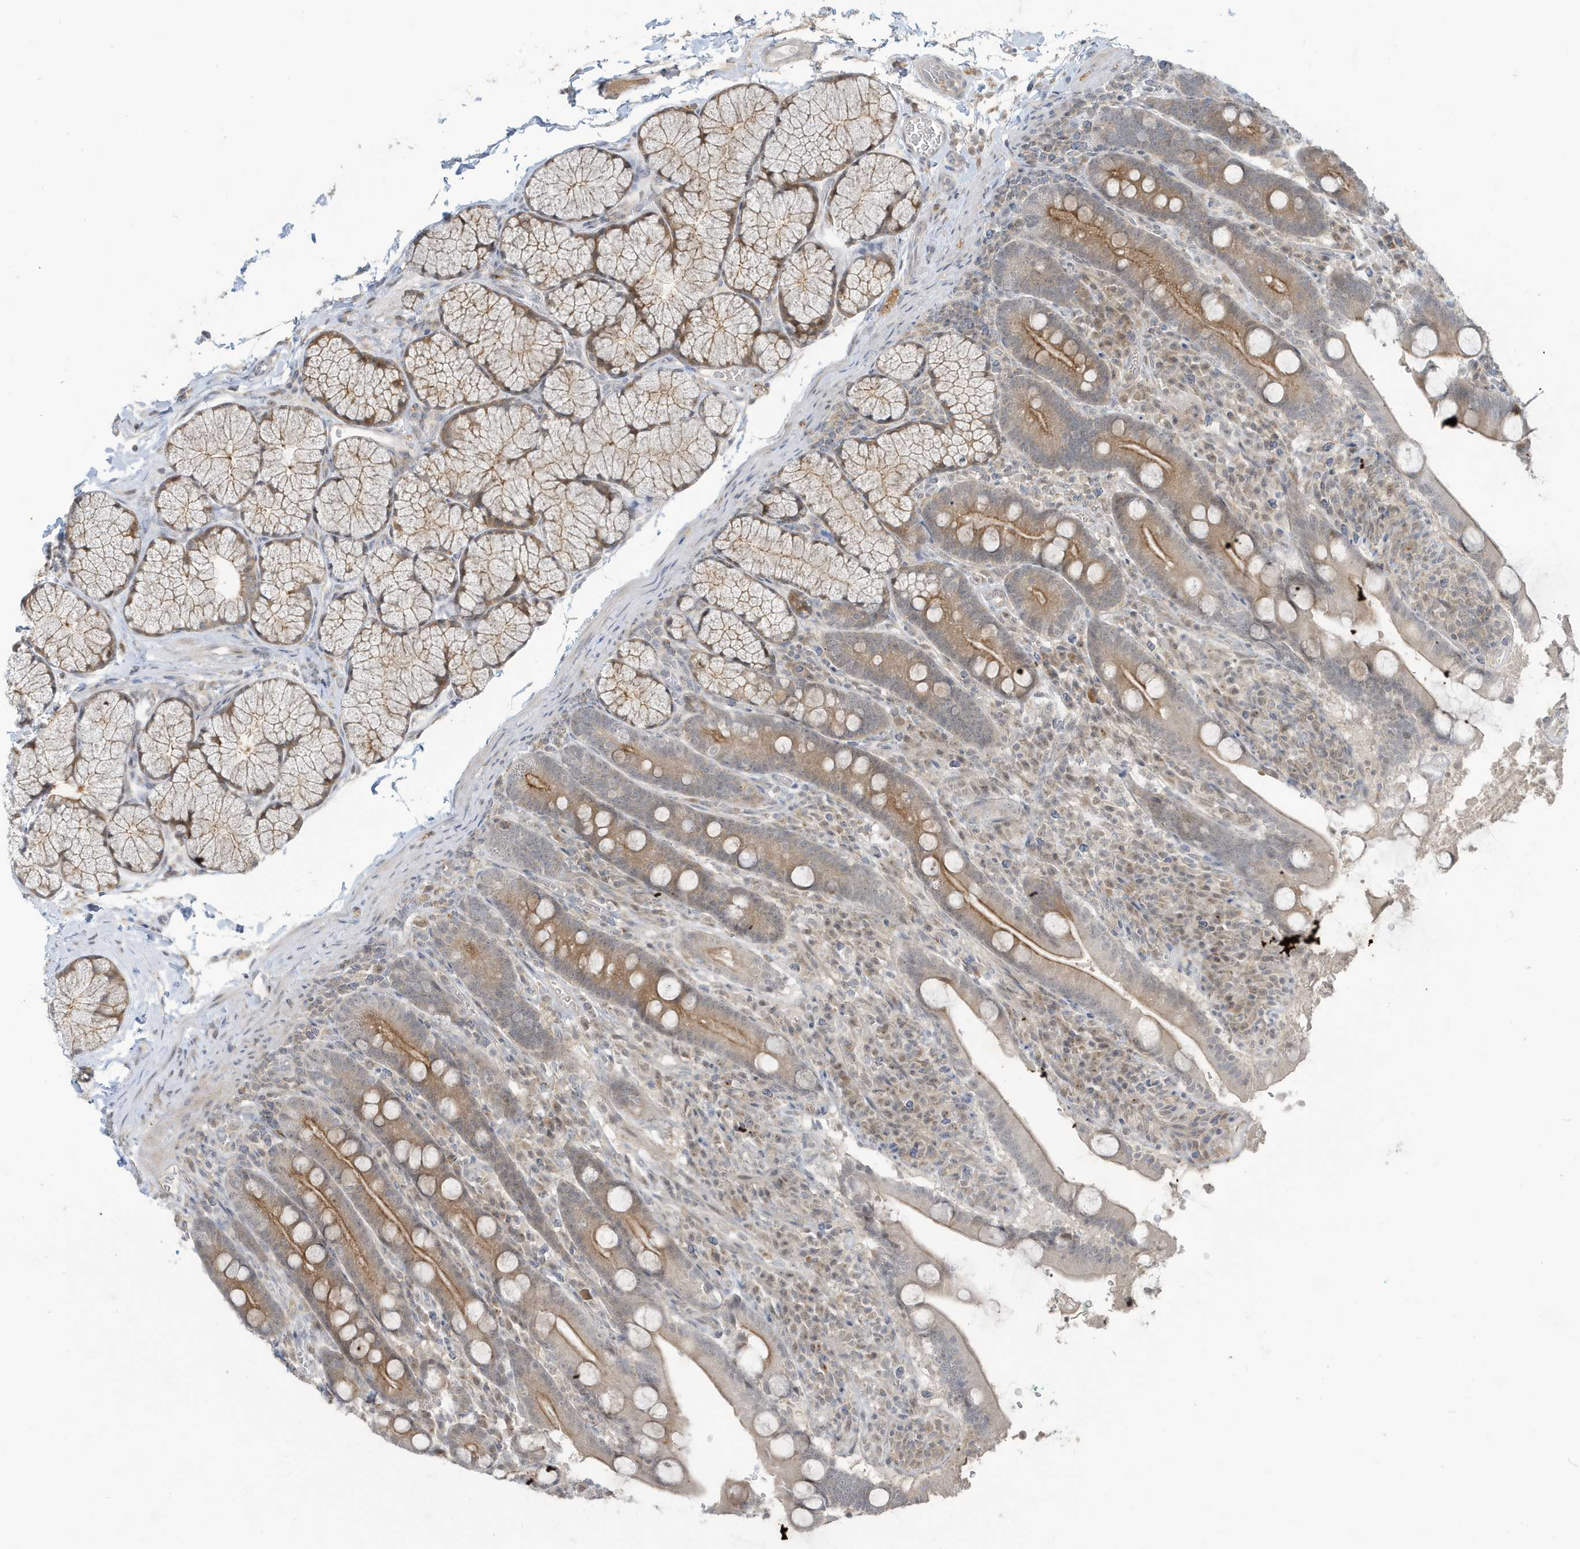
{"staining": {"intensity": "moderate", "quantity": "25%-75%", "location": "cytoplasmic/membranous"}, "tissue": "duodenum", "cell_type": "Glandular cells", "image_type": "normal", "snomed": [{"axis": "morphology", "description": "Normal tissue, NOS"}, {"axis": "topography", "description": "Duodenum"}], "caption": "Immunohistochemical staining of unremarkable human duodenum shows medium levels of moderate cytoplasmic/membranous staining in approximately 25%-75% of glandular cells. The staining was performed using DAB (3,3'-diaminobenzidine) to visualize the protein expression in brown, while the nuclei were stained in blue with hematoxylin (Magnification: 20x).", "gene": "PRRT3", "patient": {"sex": "male", "age": 35}}